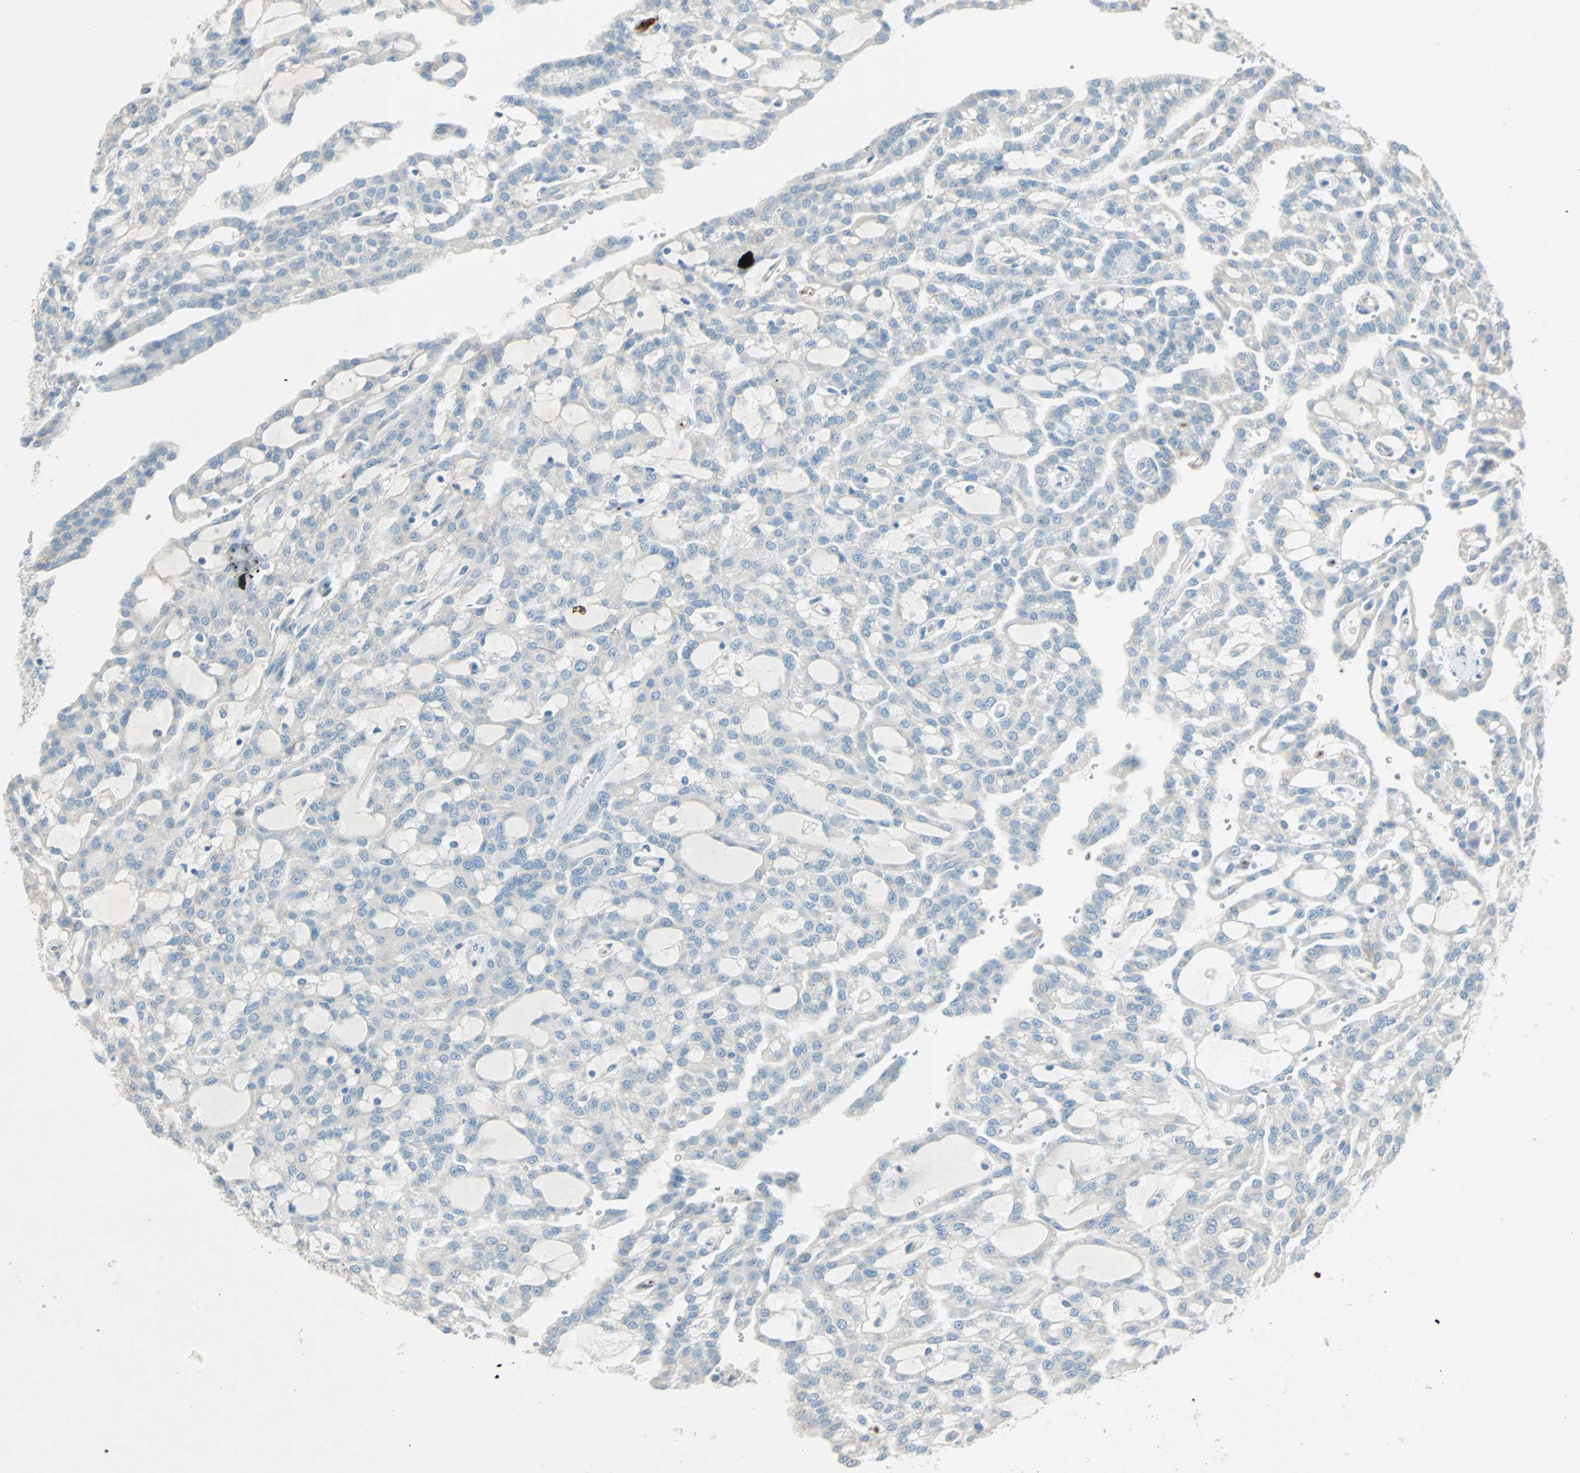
{"staining": {"intensity": "weak", "quantity": ">75%", "location": "cytoplasmic/membranous"}, "tissue": "renal cancer", "cell_type": "Tumor cells", "image_type": "cancer", "snomed": [{"axis": "morphology", "description": "Adenocarcinoma, NOS"}, {"axis": "topography", "description": "Kidney"}], "caption": "A photomicrograph of human renal adenocarcinoma stained for a protein exhibits weak cytoplasmic/membranous brown staining in tumor cells. (IHC, brightfield microscopy, high magnification).", "gene": "LY6G6F", "patient": {"sex": "male", "age": 63}}